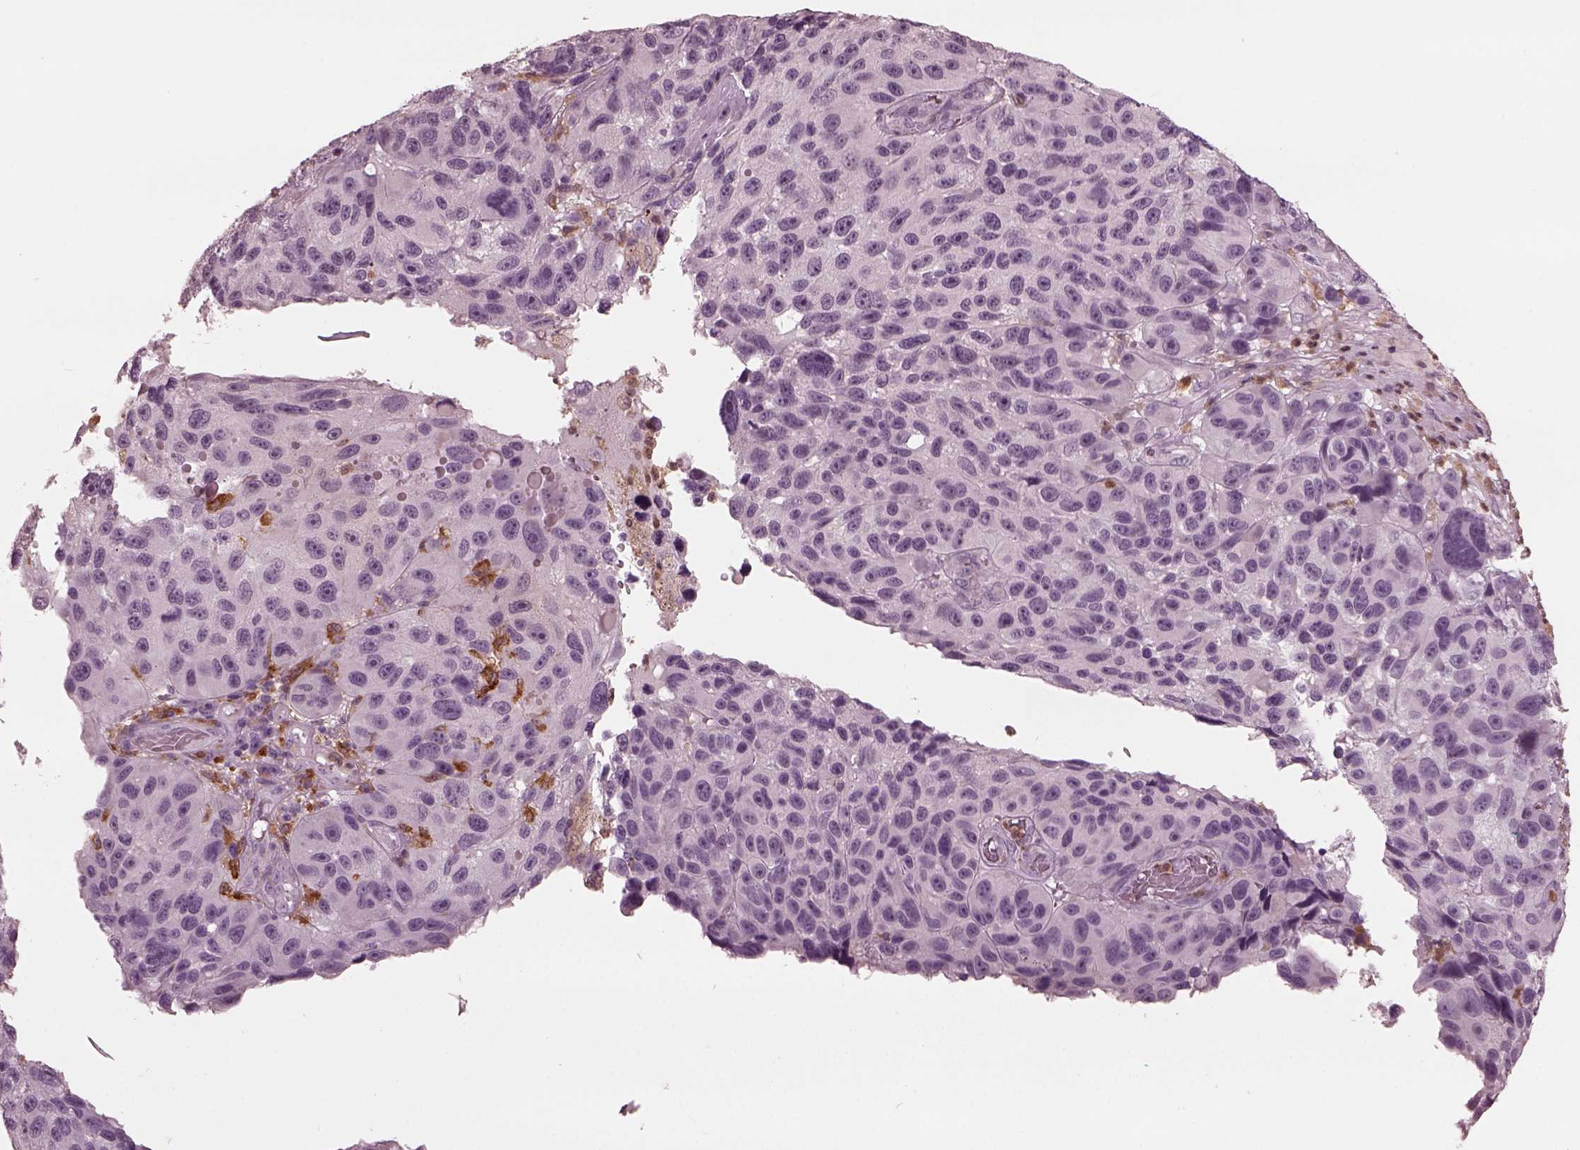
{"staining": {"intensity": "negative", "quantity": "none", "location": "none"}, "tissue": "melanoma", "cell_type": "Tumor cells", "image_type": "cancer", "snomed": [{"axis": "morphology", "description": "Malignant melanoma, NOS"}, {"axis": "topography", "description": "Skin"}], "caption": "DAB immunohistochemical staining of human malignant melanoma displays no significant expression in tumor cells.", "gene": "PSTPIP2", "patient": {"sex": "male", "age": 53}}